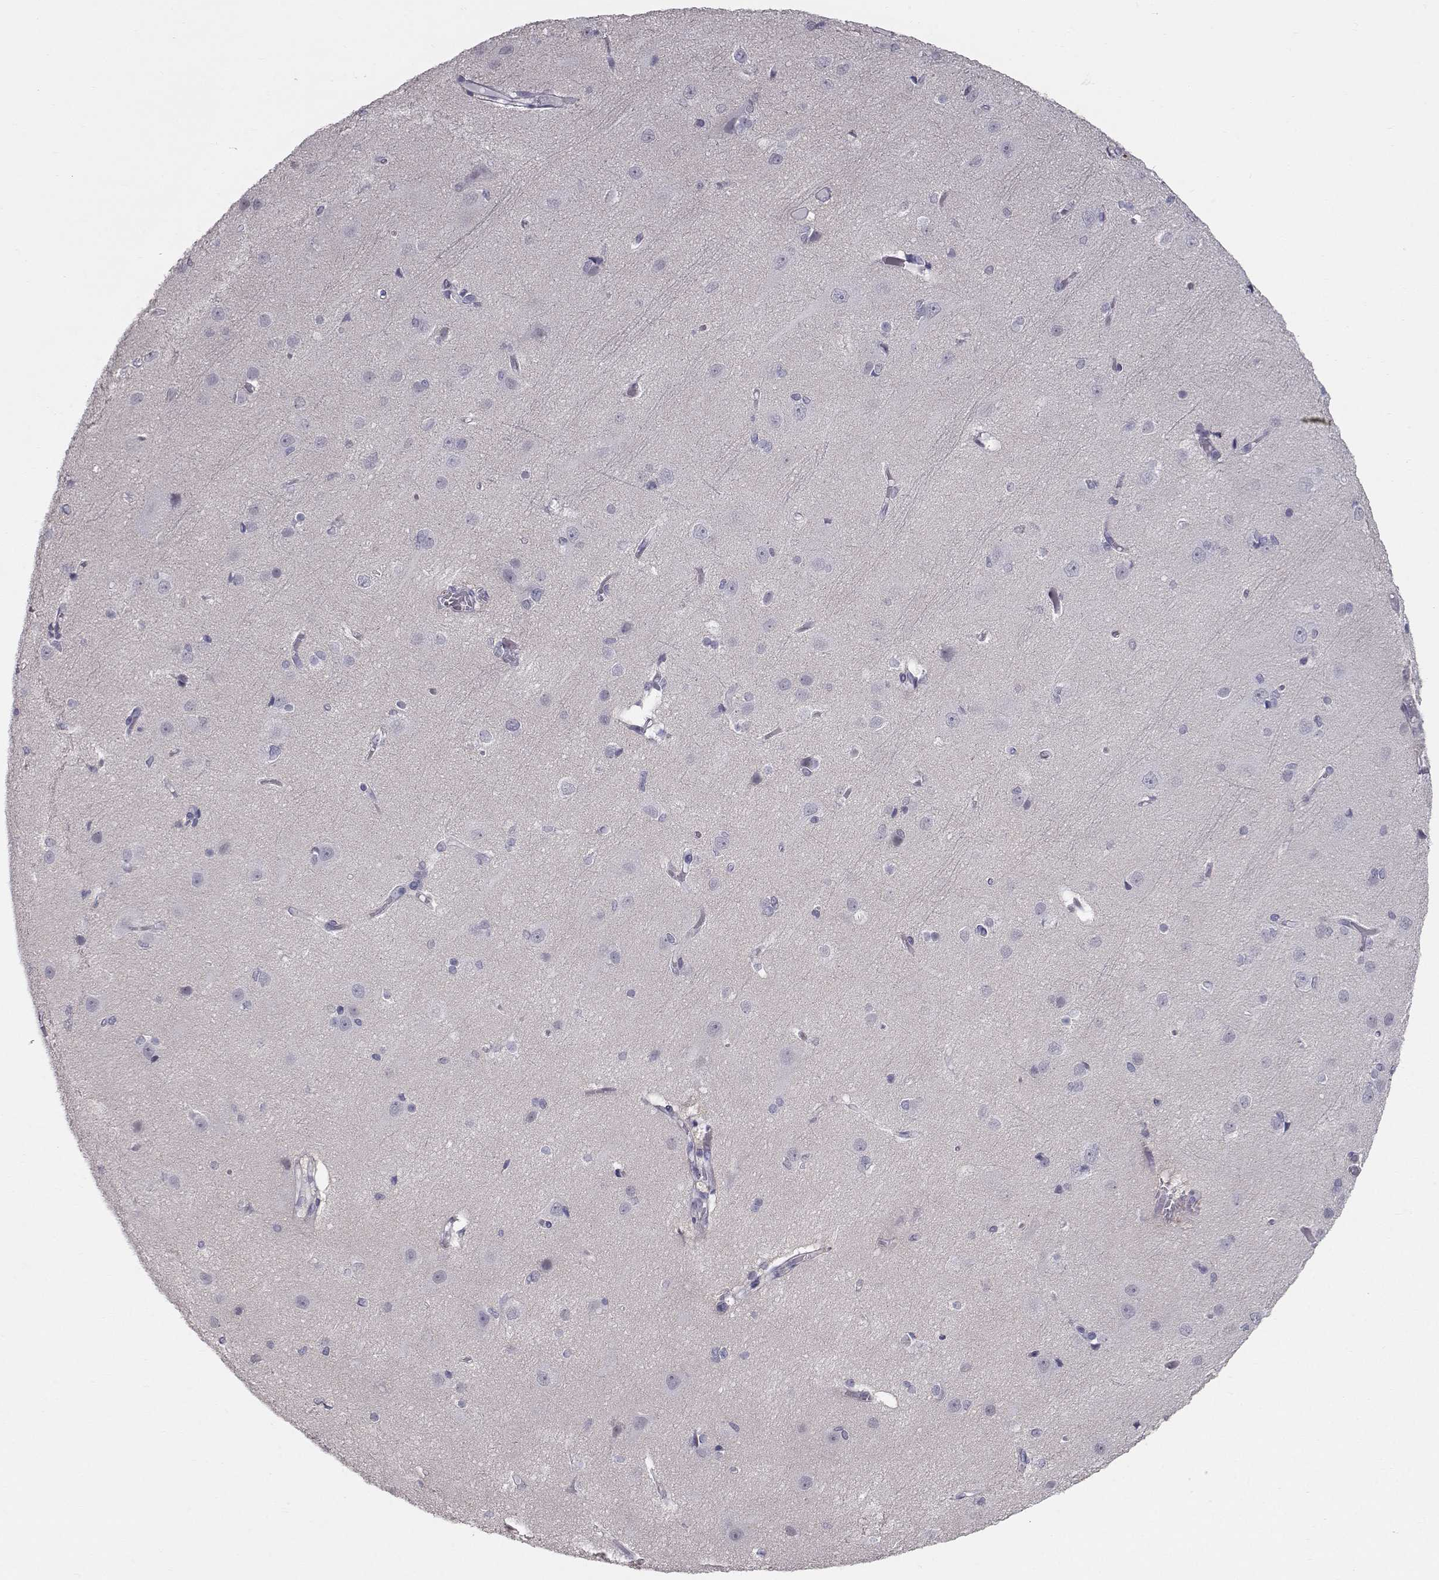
{"staining": {"intensity": "negative", "quantity": "none", "location": "none"}, "tissue": "cerebral cortex", "cell_type": "Endothelial cells", "image_type": "normal", "snomed": [{"axis": "morphology", "description": "Normal tissue, NOS"}, {"axis": "topography", "description": "Cerebral cortex"}], "caption": "IHC histopathology image of normal cerebral cortex: cerebral cortex stained with DAB demonstrates no significant protein expression in endothelial cells. (DAB immunohistochemistry, high magnification).", "gene": "SPDYE4", "patient": {"sex": "male", "age": 37}}